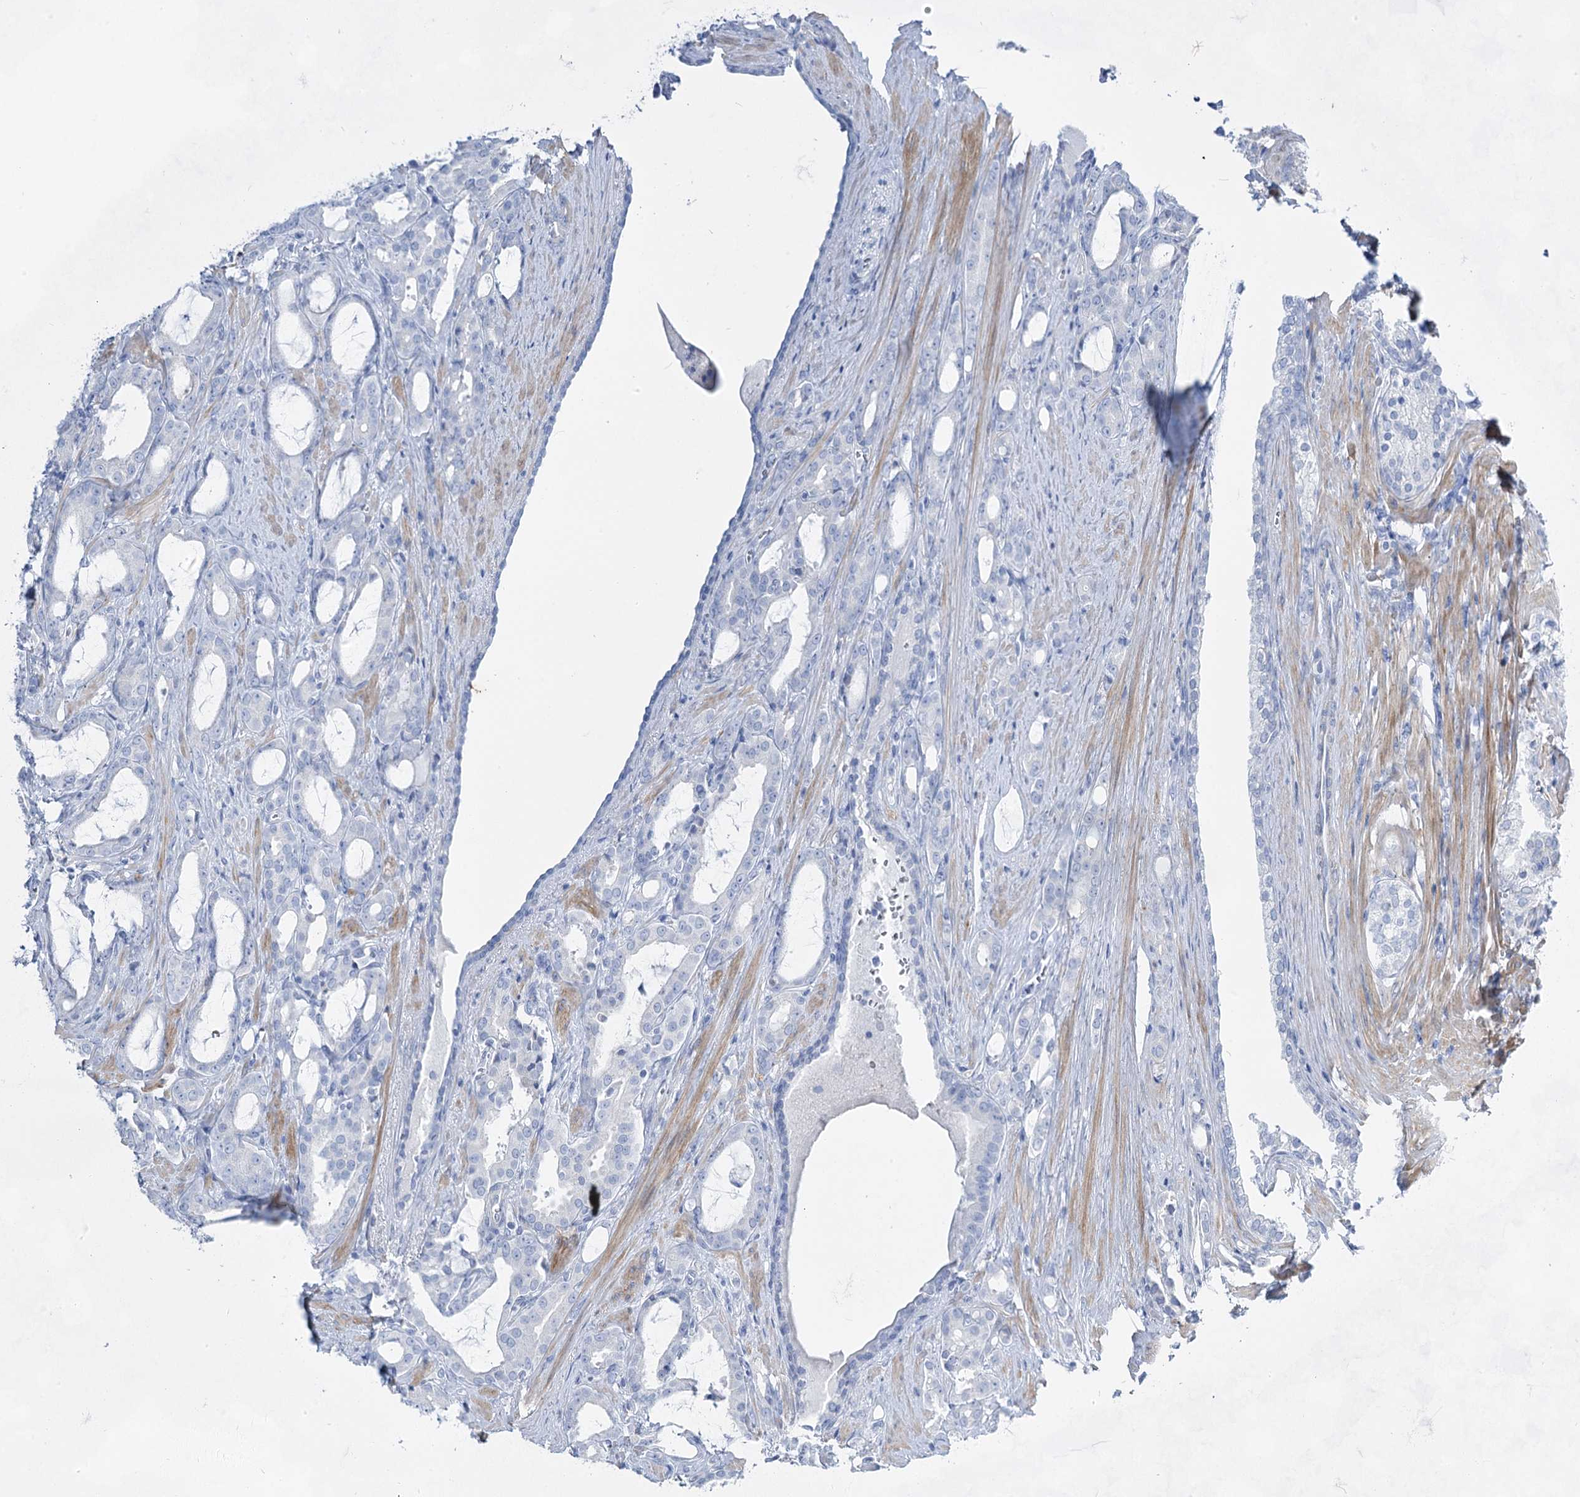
{"staining": {"intensity": "negative", "quantity": "none", "location": "none"}, "tissue": "prostate cancer", "cell_type": "Tumor cells", "image_type": "cancer", "snomed": [{"axis": "morphology", "description": "Adenocarcinoma, High grade"}, {"axis": "topography", "description": "Prostate"}], "caption": "The photomicrograph reveals no staining of tumor cells in prostate cancer.", "gene": "ACRV1", "patient": {"sex": "male", "age": 72}}